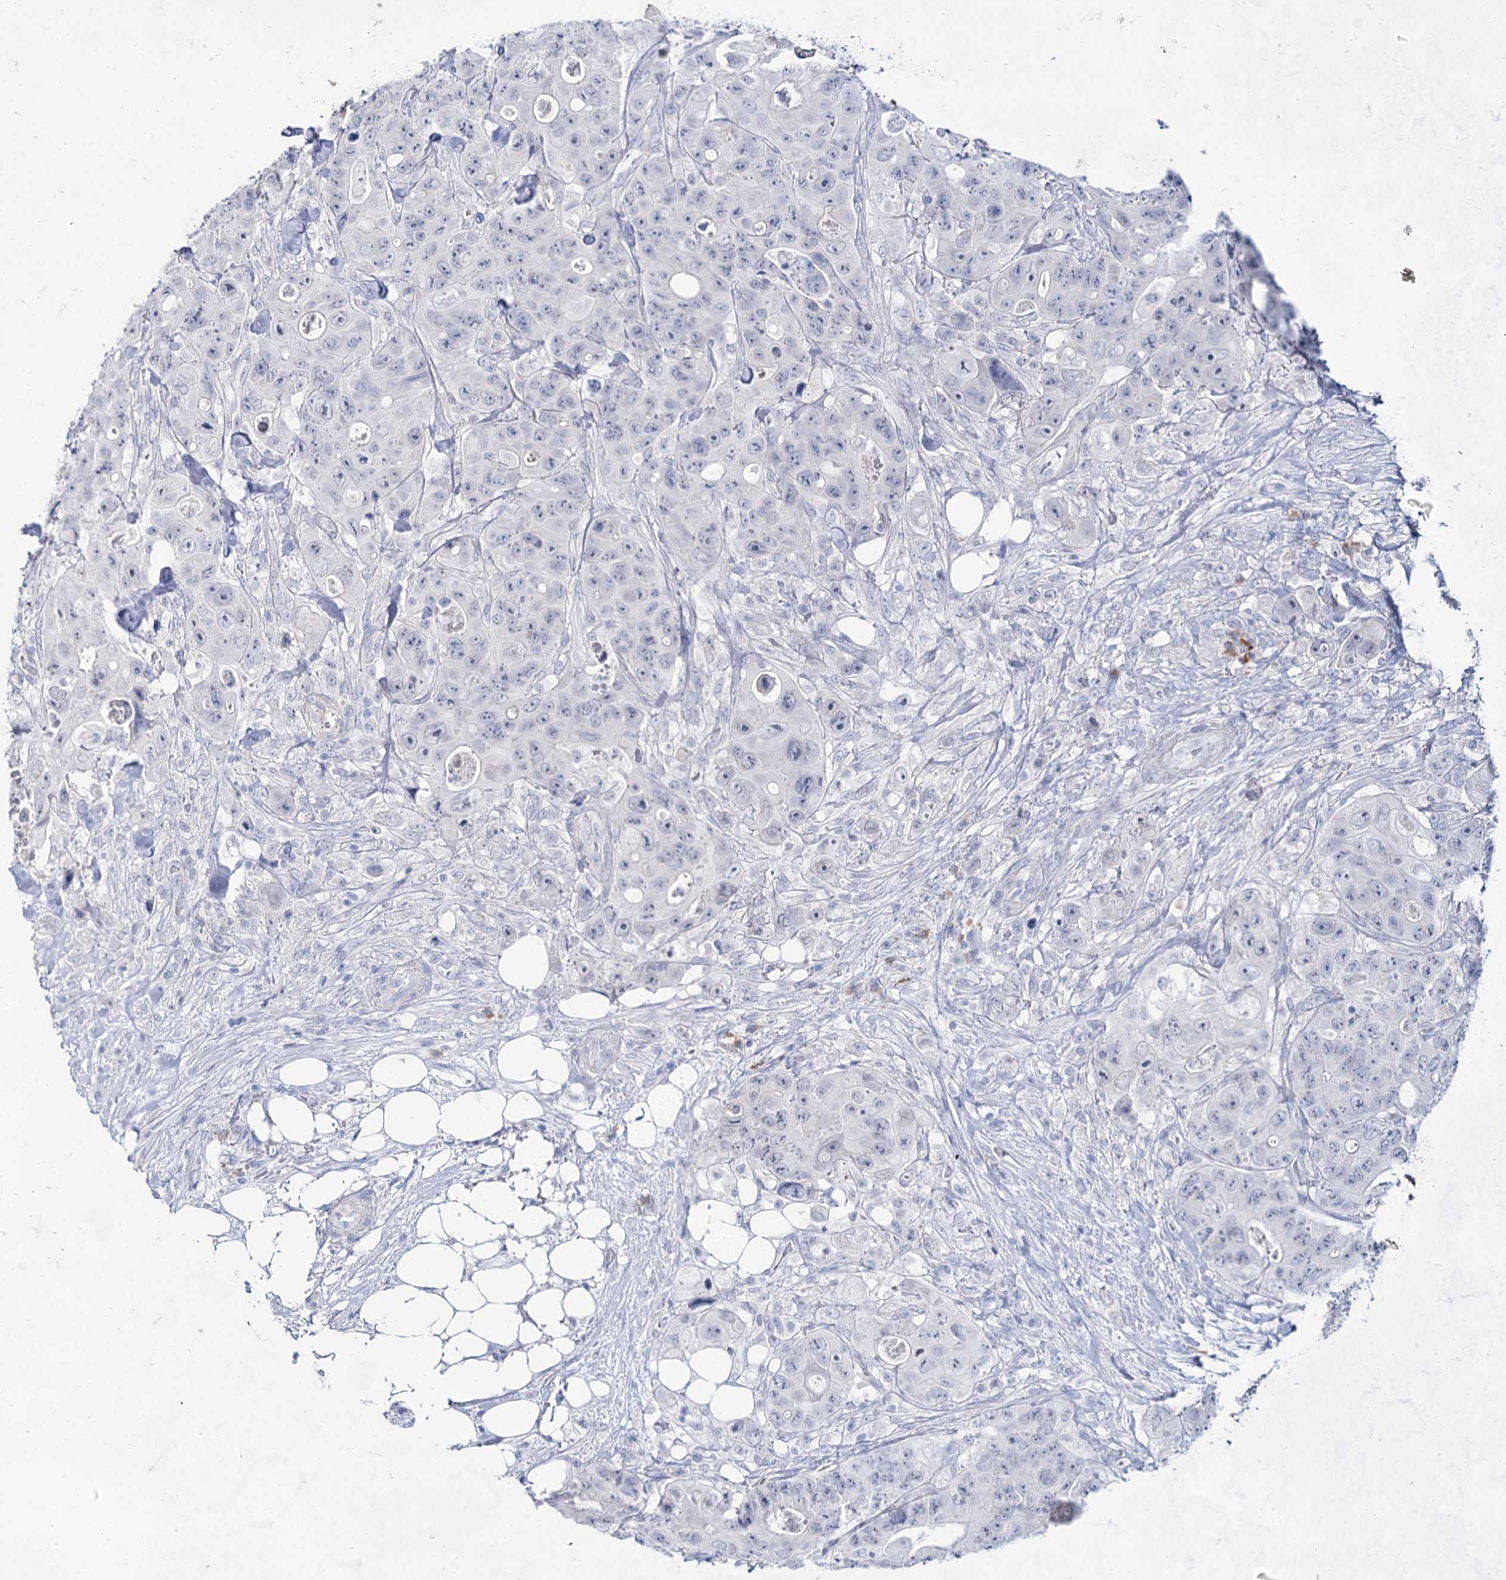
{"staining": {"intensity": "negative", "quantity": "none", "location": "none"}, "tissue": "colorectal cancer", "cell_type": "Tumor cells", "image_type": "cancer", "snomed": [{"axis": "morphology", "description": "Adenocarcinoma, NOS"}, {"axis": "topography", "description": "Colon"}], "caption": "Immunohistochemistry histopathology image of human colorectal cancer (adenocarcinoma) stained for a protein (brown), which displays no expression in tumor cells. The staining is performed using DAB (3,3'-diaminobenzidine) brown chromogen with nuclei counter-stained in using hematoxylin.", "gene": "ACRV1", "patient": {"sex": "female", "age": 46}}